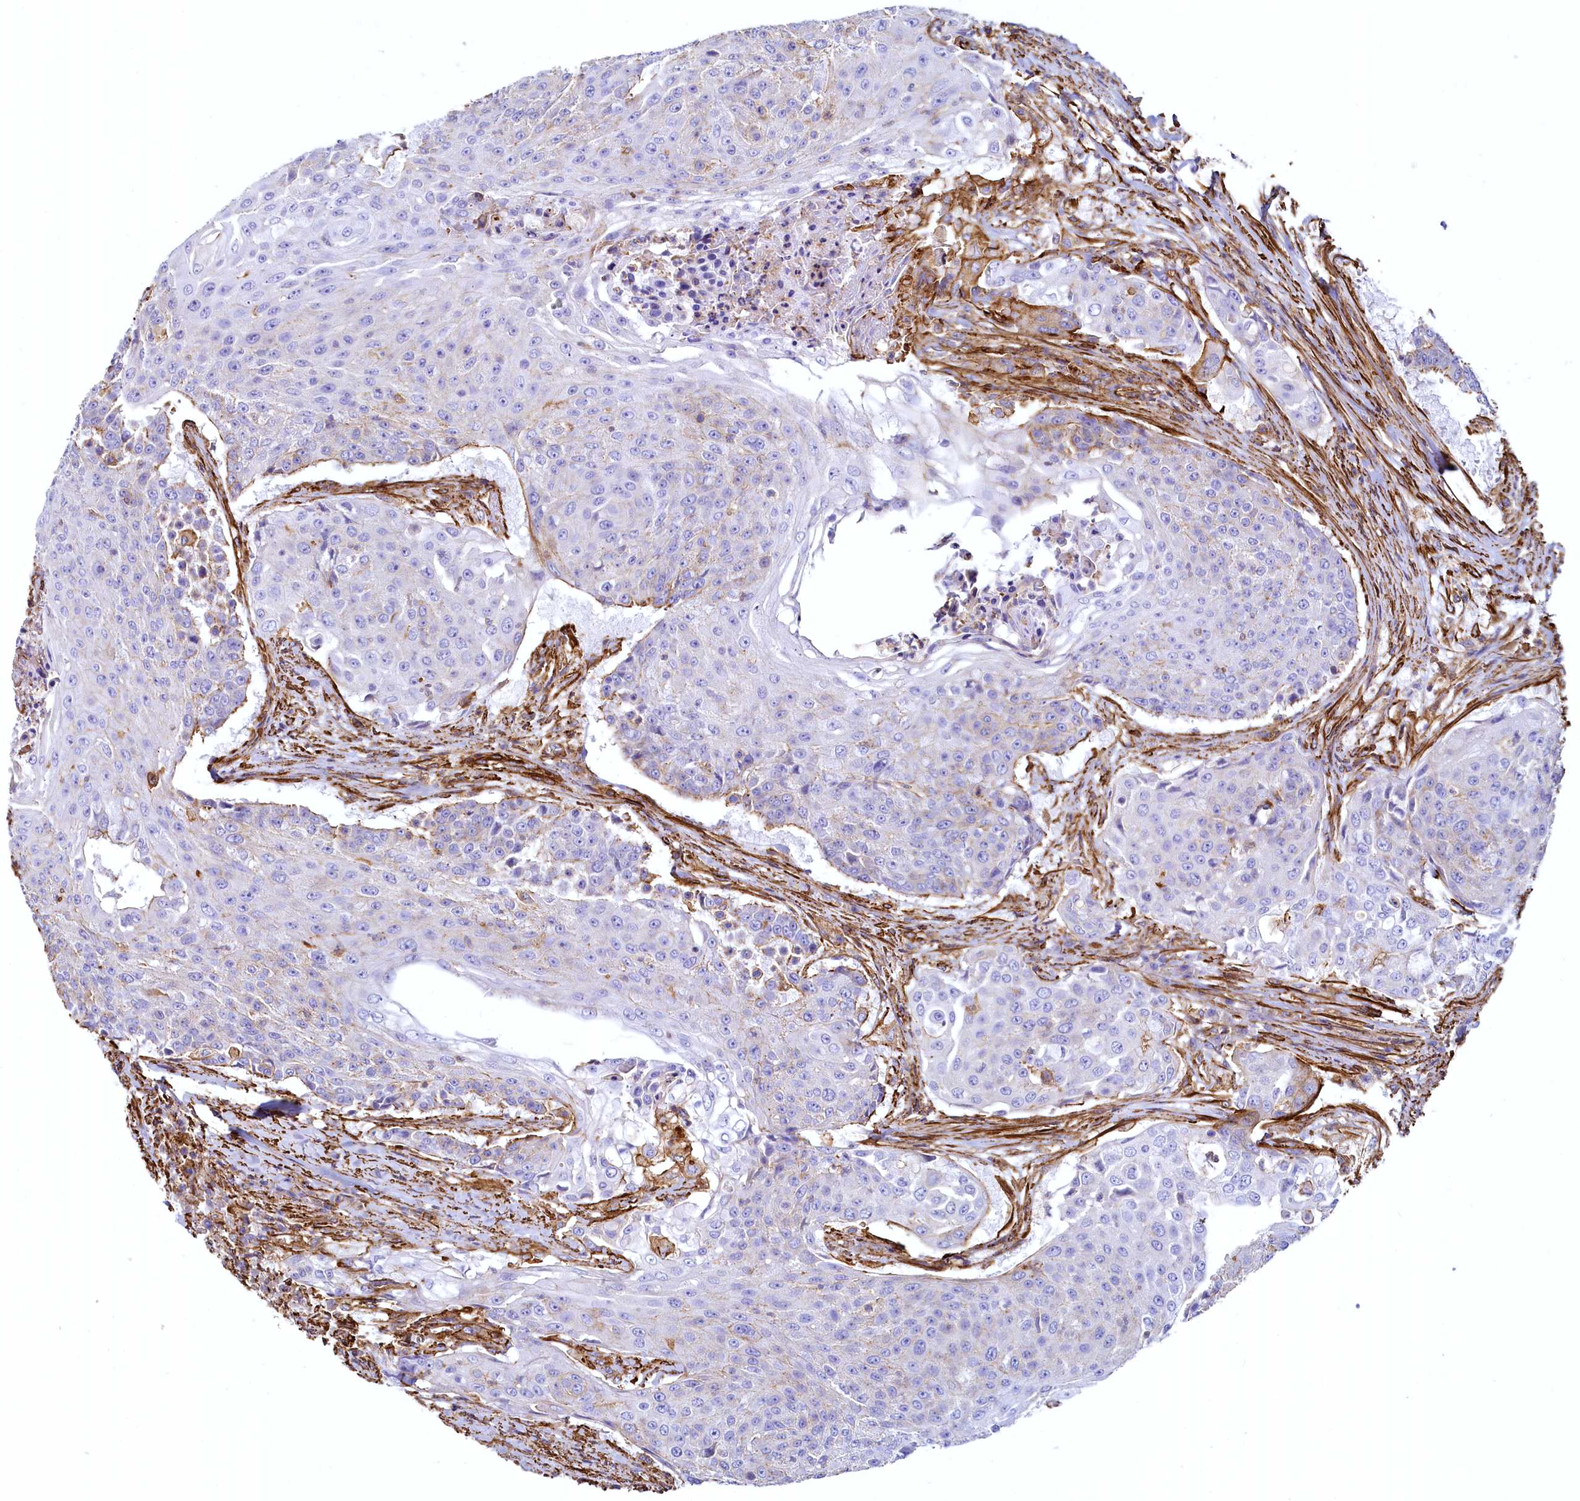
{"staining": {"intensity": "negative", "quantity": "none", "location": "none"}, "tissue": "urothelial cancer", "cell_type": "Tumor cells", "image_type": "cancer", "snomed": [{"axis": "morphology", "description": "Urothelial carcinoma, High grade"}, {"axis": "topography", "description": "Urinary bladder"}], "caption": "IHC of human urothelial carcinoma (high-grade) reveals no expression in tumor cells. Nuclei are stained in blue.", "gene": "THBS1", "patient": {"sex": "female", "age": 63}}